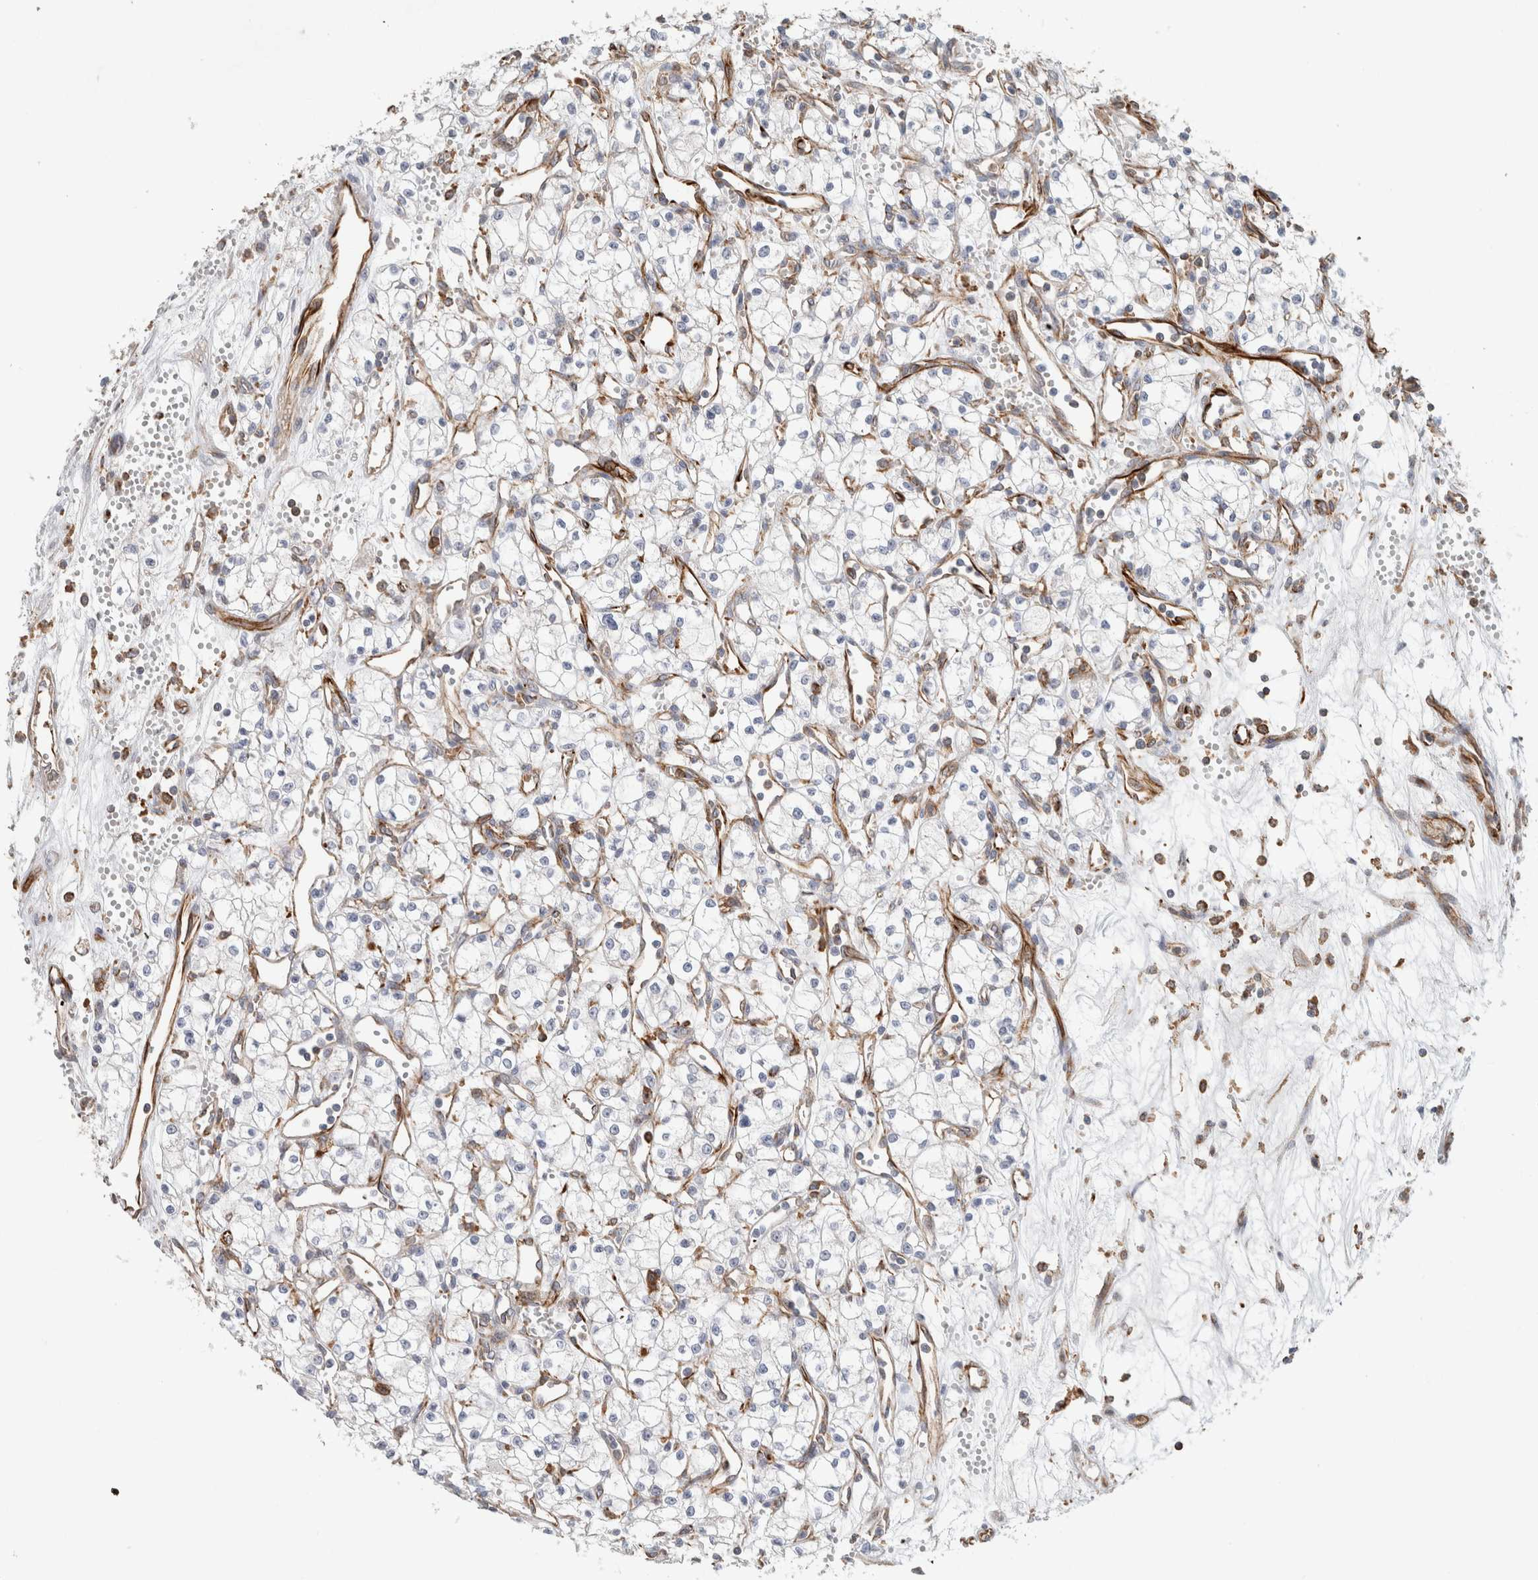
{"staining": {"intensity": "negative", "quantity": "none", "location": "none"}, "tissue": "renal cancer", "cell_type": "Tumor cells", "image_type": "cancer", "snomed": [{"axis": "morphology", "description": "Adenocarcinoma, NOS"}, {"axis": "topography", "description": "Kidney"}], "caption": "High power microscopy photomicrograph of an immunohistochemistry (IHC) histopathology image of renal cancer, revealing no significant staining in tumor cells.", "gene": "LY86", "patient": {"sex": "male", "age": 59}}